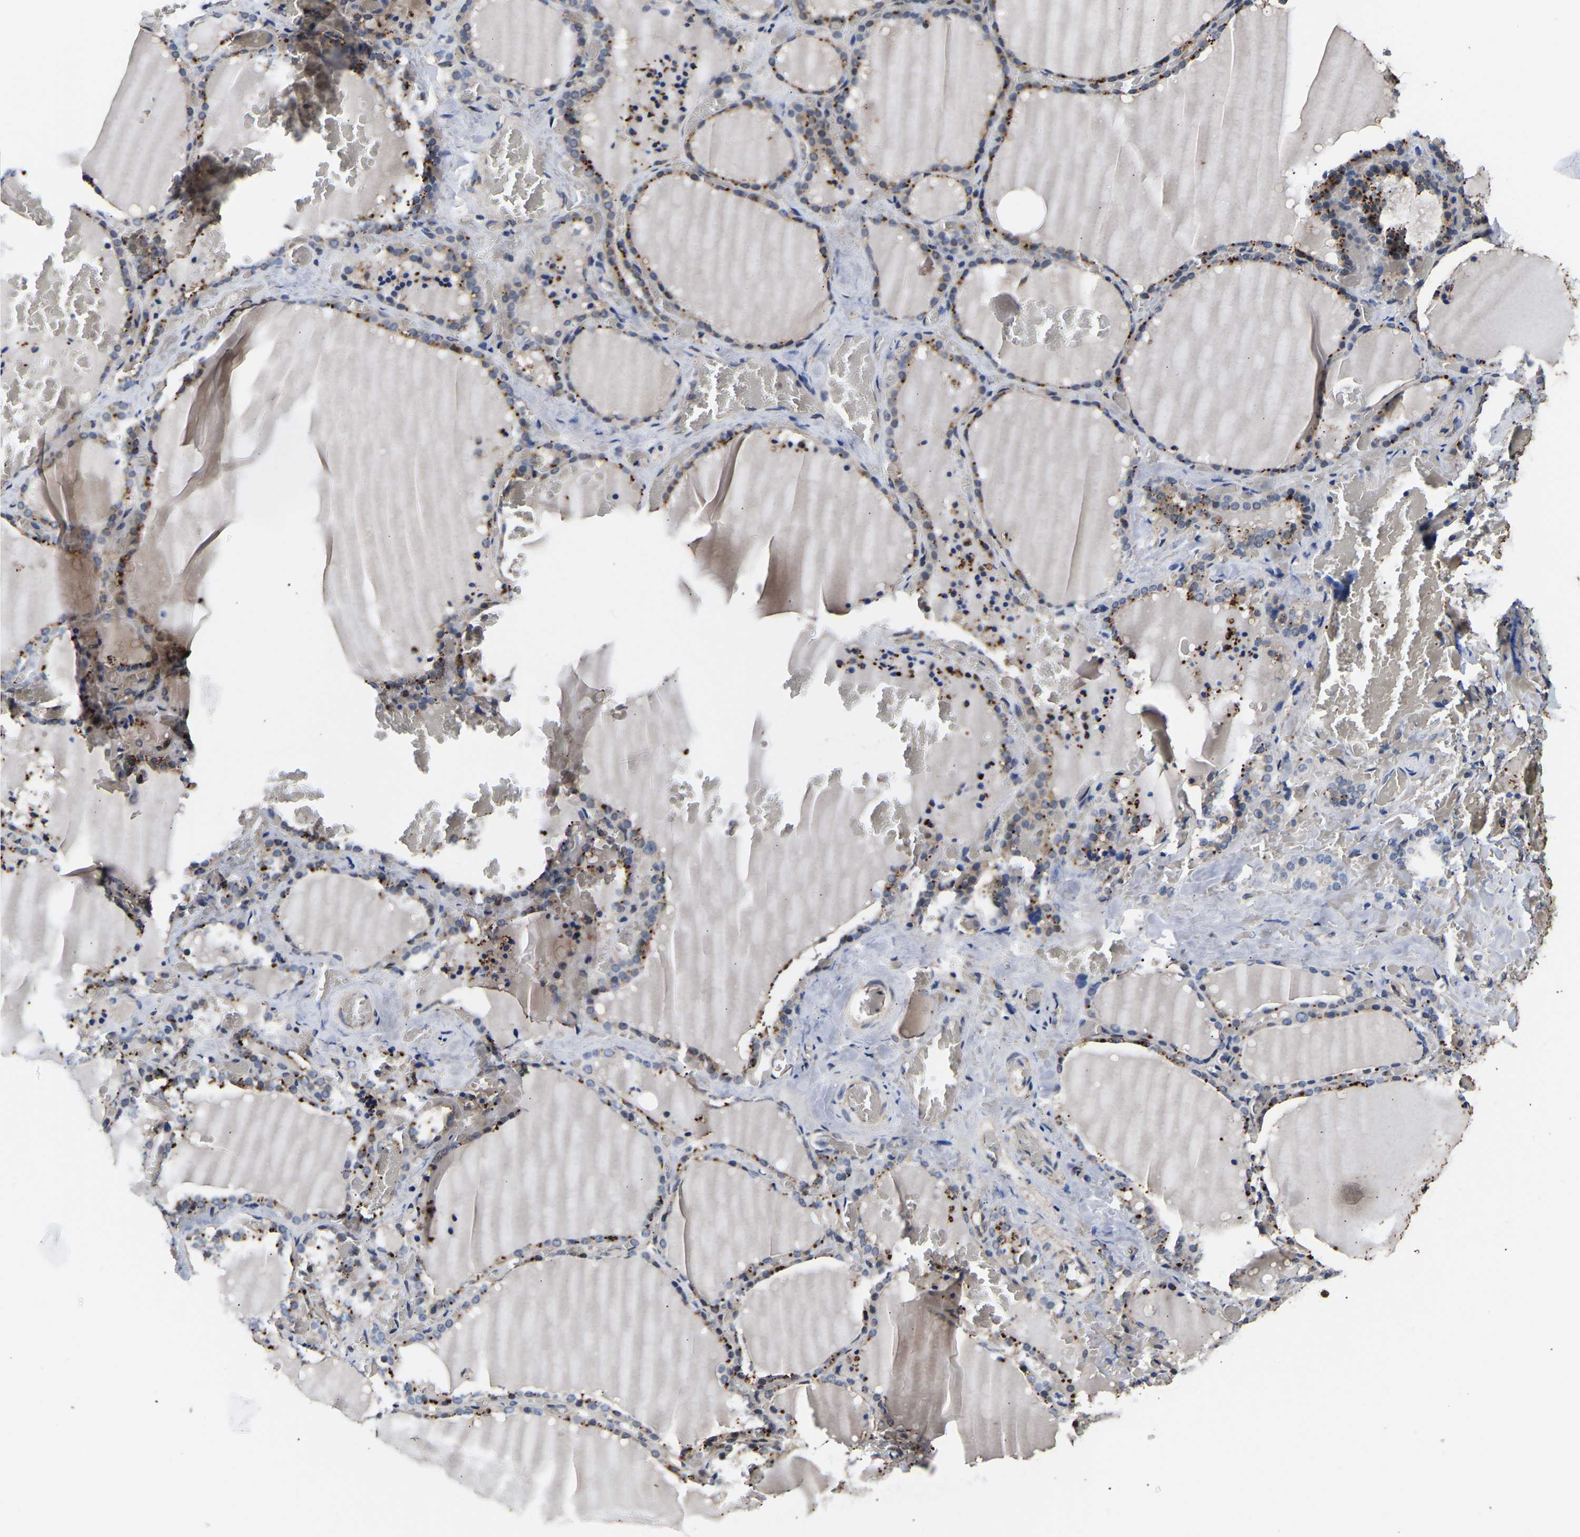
{"staining": {"intensity": "moderate", "quantity": ">75%", "location": "cytoplasmic/membranous"}, "tissue": "thyroid gland", "cell_type": "Glandular cells", "image_type": "normal", "snomed": [{"axis": "morphology", "description": "Normal tissue, NOS"}, {"axis": "topography", "description": "Thyroid gland"}], "caption": "Immunohistochemical staining of normal thyroid gland shows moderate cytoplasmic/membranous protein expression in approximately >75% of glandular cells.", "gene": "METTL16", "patient": {"sex": "female", "age": 22}}